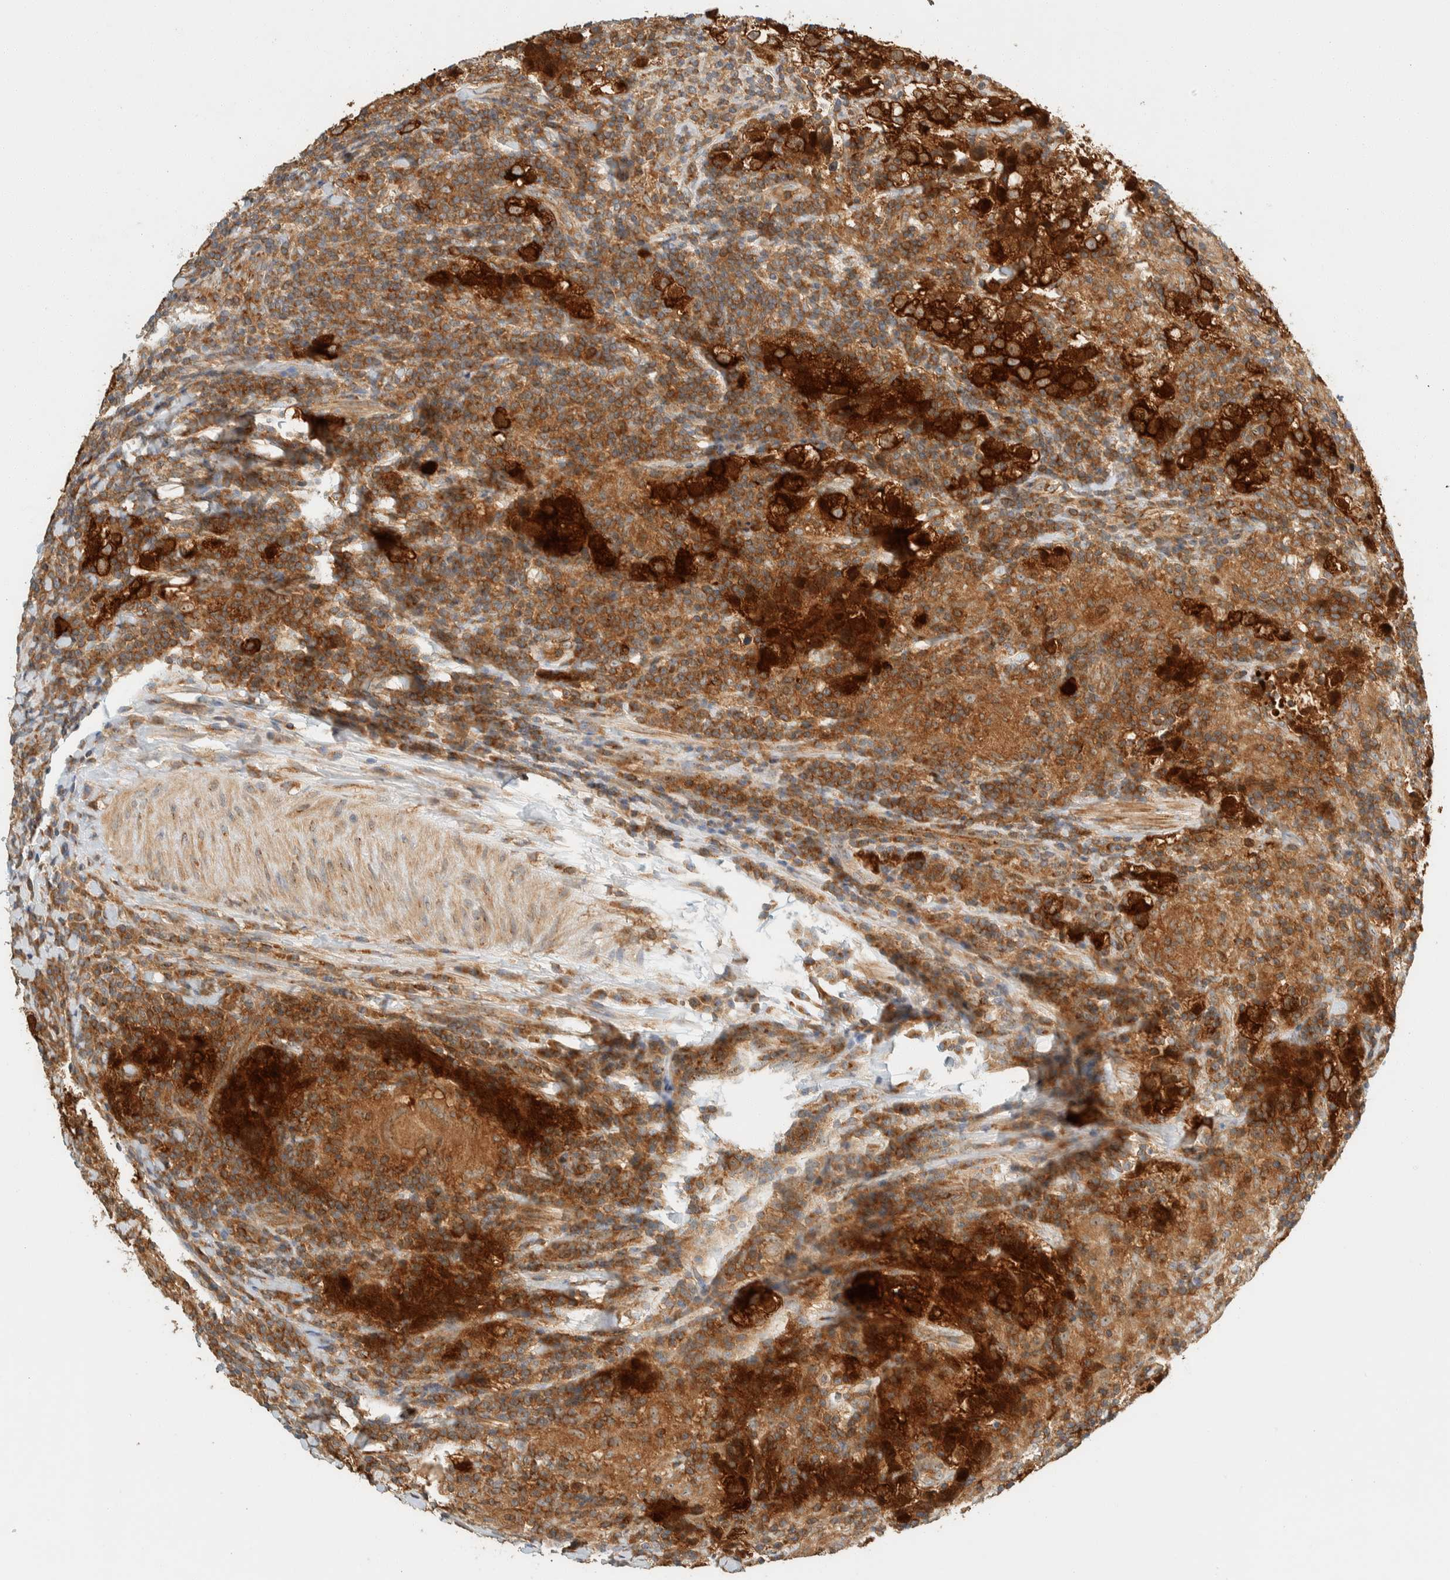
{"staining": {"intensity": "strong", "quantity": ">75%", "location": "cytoplasmic/membranous"}, "tissue": "testis cancer", "cell_type": "Tumor cells", "image_type": "cancer", "snomed": [{"axis": "morphology", "description": "Seminoma, NOS"}, {"axis": "morphology", "description": "Carcinoma, Embryonal, NOS"}, {"axis": "topography", "description": "Testis"}], "caption": "High-magnification brightfield microscopy of testis cancer (embryonal carcinoma) stained with DAB (brown) and counterstained with hematoxylin (blue). tumor cells exhibit strong cytoplasmic/membranous positivity is seen in about>75% of cells.", "gene": "ARFGEF1", "patient": {"sex": "male", "age": 36}}